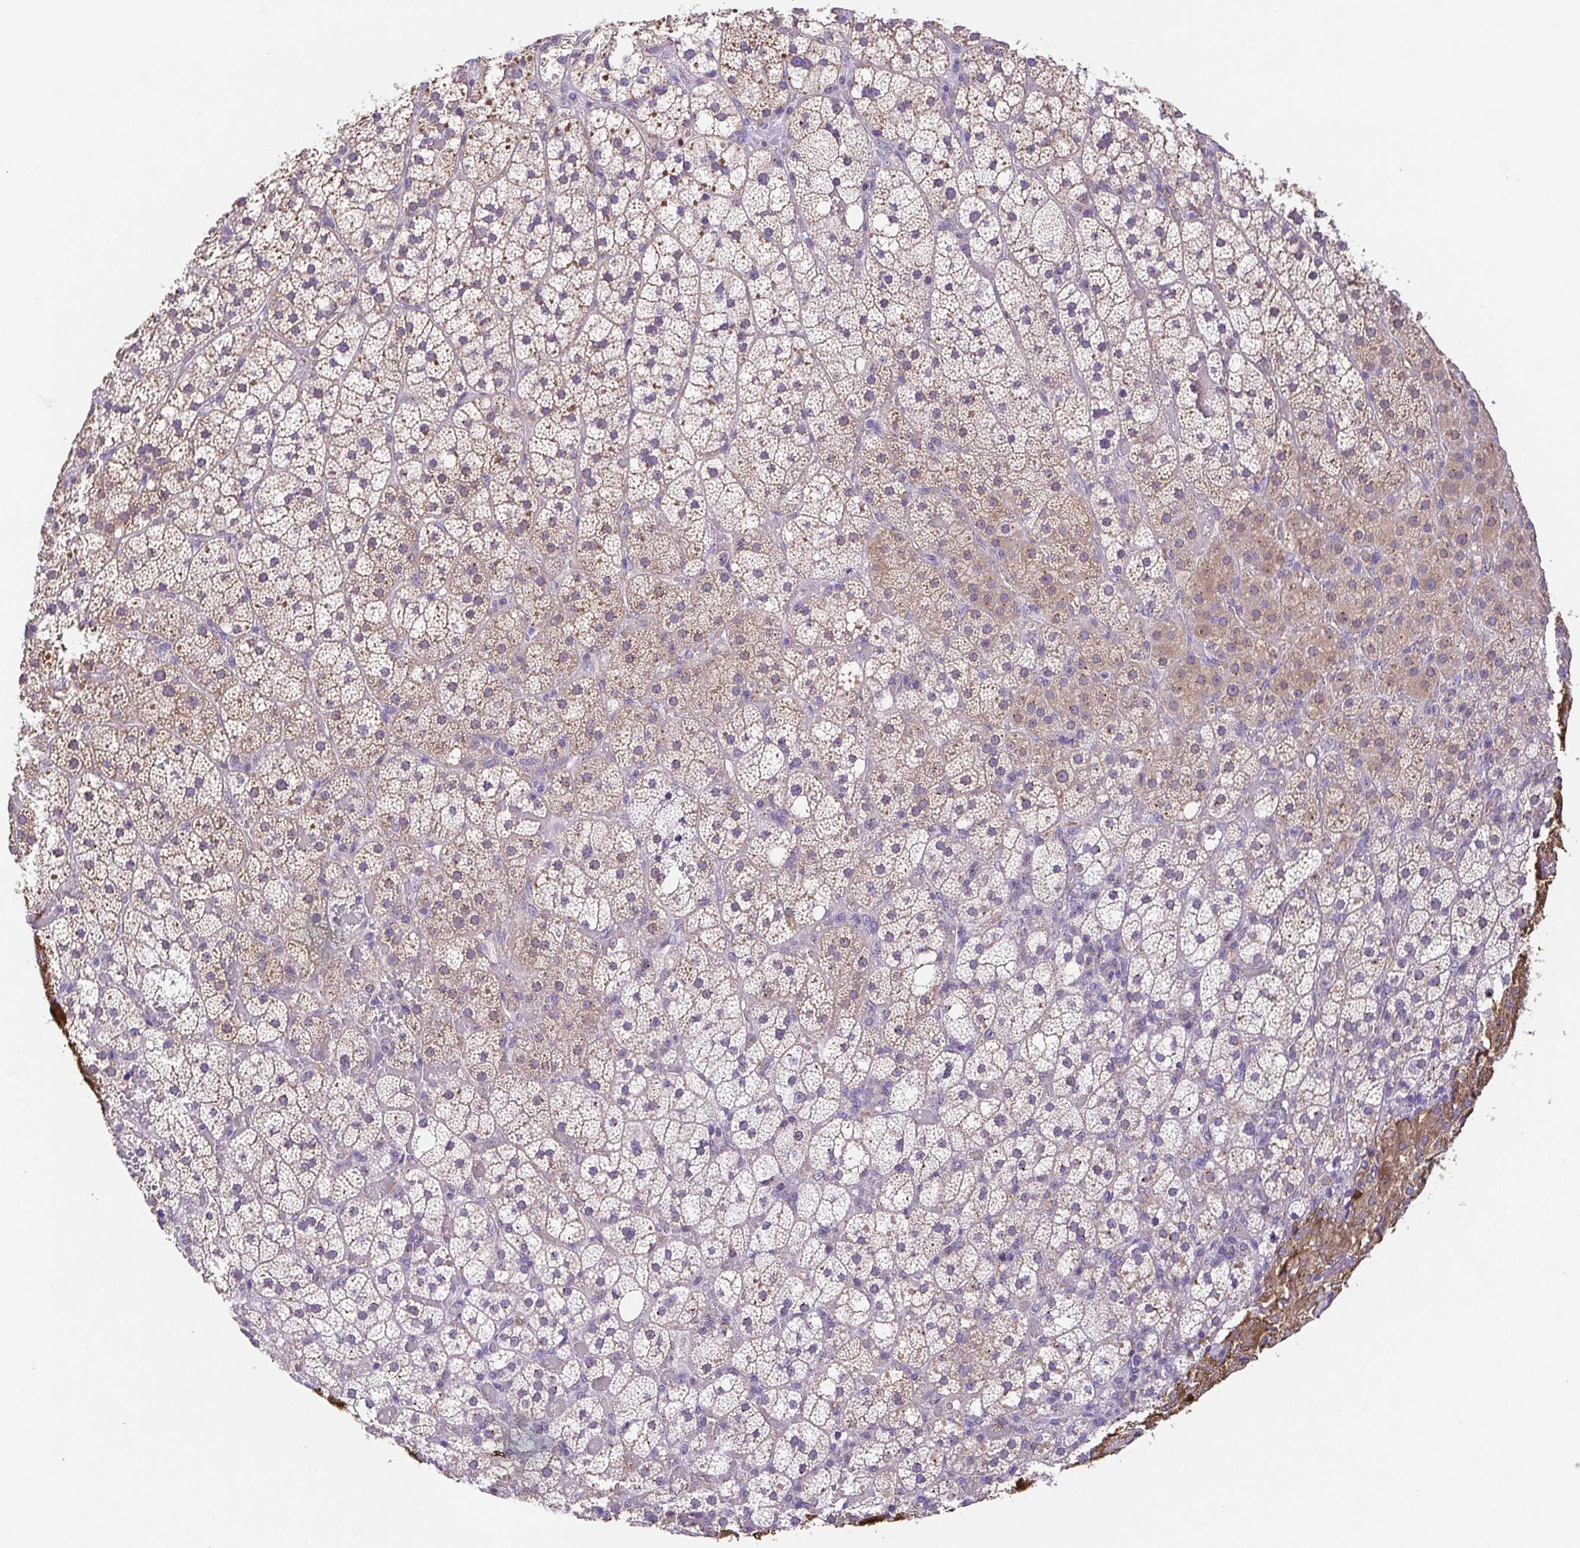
{"staining": {"intensity": "weak", "quantity": "25%-75%", "location": "cytoplasmic/membranous"}, "tissue": "adrenal gland", "cell_type": "Glandular cells", "image_type": "normal", "snomed": [{"axis": "morphology", "description": "Normal tissue, NOS"}, {"axis": "topography", "description": "Adrenal gland"}], "caption": "Protein expression by immunohistochemistry displays weak cytoplasmic/membranous positivity in approximately 25%-75% of glandular cells in normal adrenal gland.", "gene": "SLC13A1", "patient": {"sex": "male", "age": 53}}